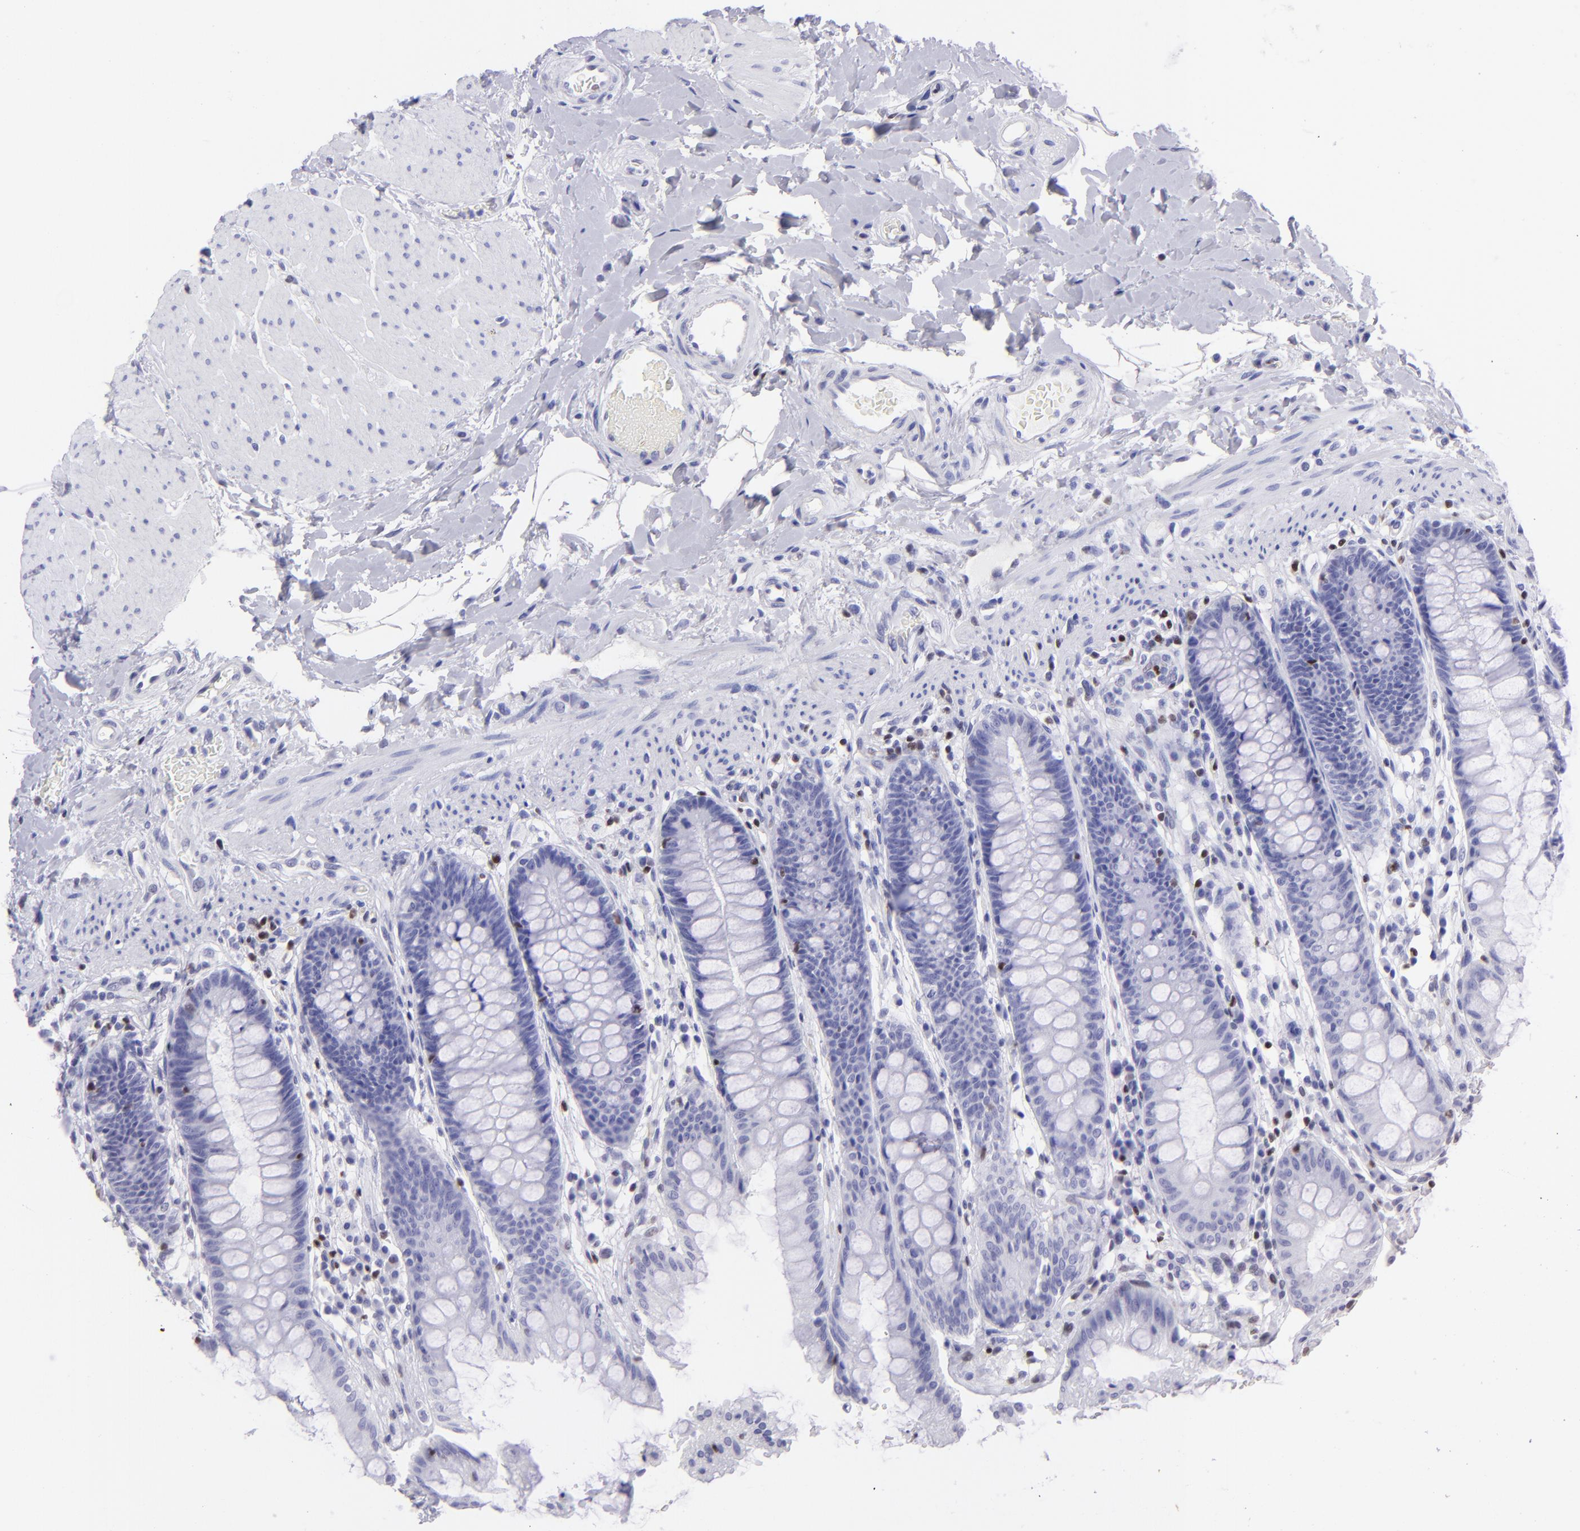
{"staining": {"intensity": "weak", "quantity": "<25%", "location": "nuclear"}, "tissue": "rectum", "cell_type": "Glandular cells", "image_type": "normal", "snomed": [{"axis": "morphology", "description": "Normal tissue, NOS"}, {"axis": "topography", "description": "Rectum"}], "caption": "Micrograph shows no protein positivity in glandular cells of normal rectum.", "gene": "ETS1", "patient": {"sex": "female", "age": 46}}